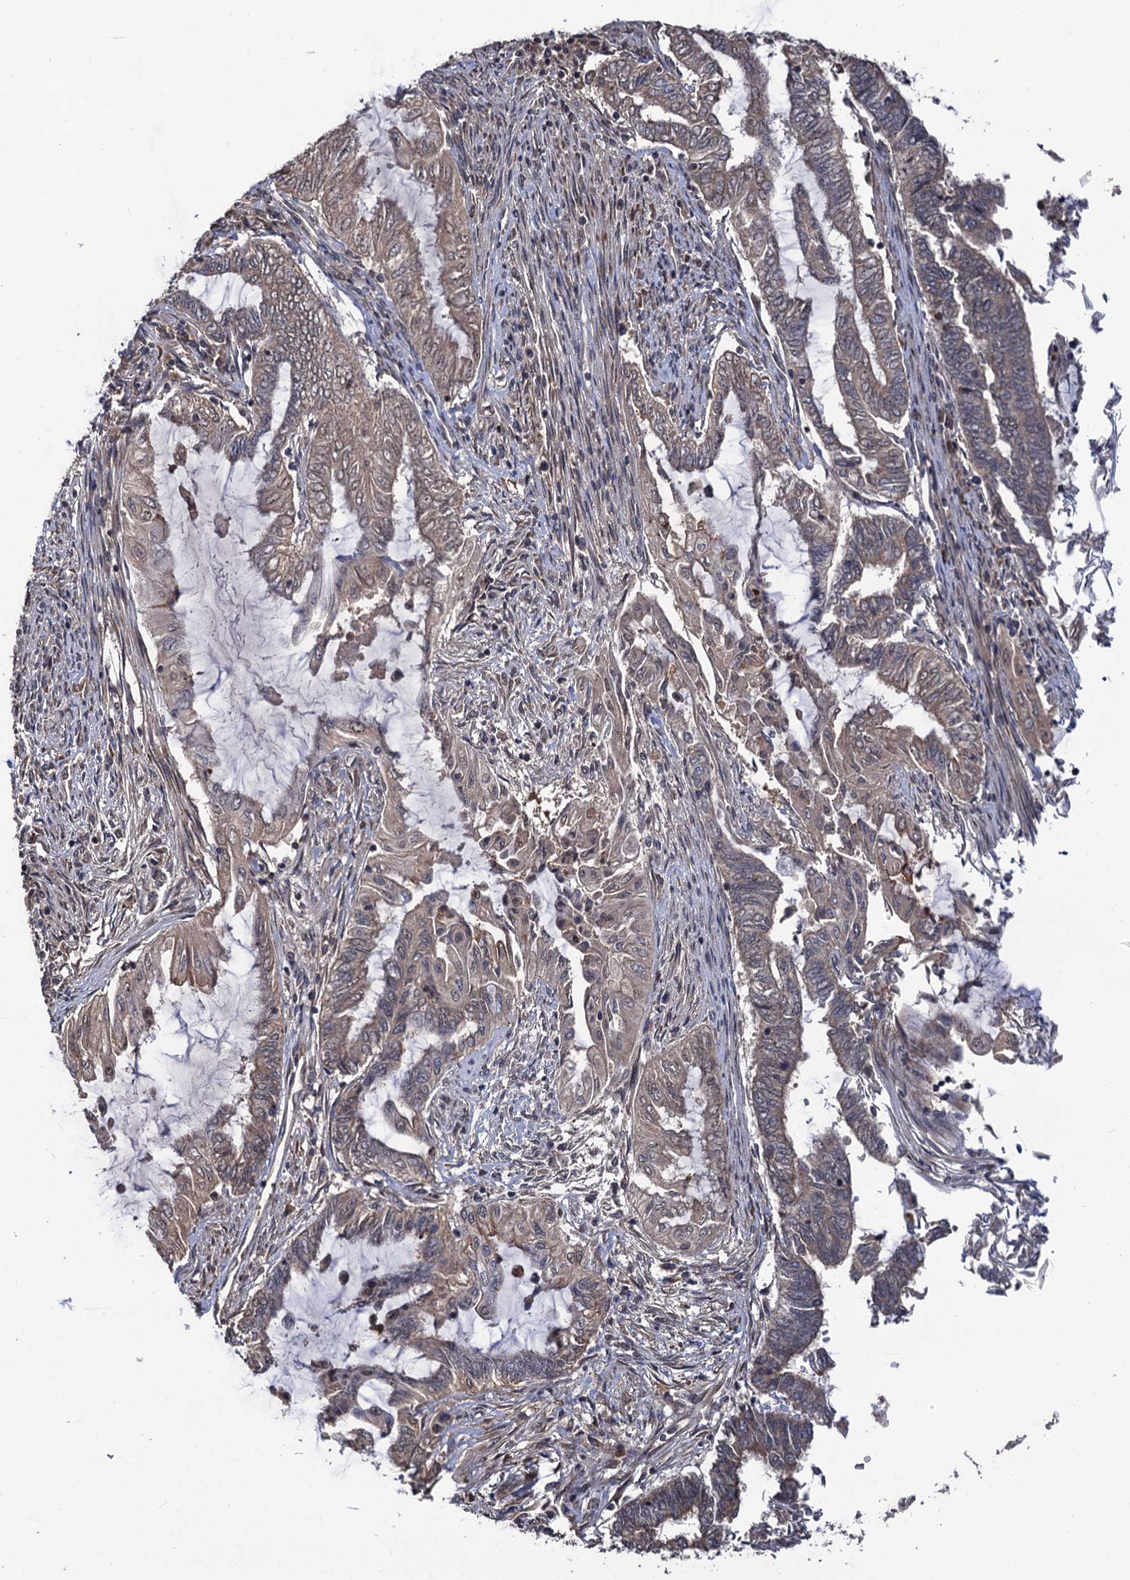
{"staining": {"intensity": "weak", "quantity": "25%-75%", "location": "cytoplasmic/membranous,nuclear"}, "tissue": "endometrial cancer", "cell_type": "Tumor cells", "image_type": "cancer", "snomed": [{"axis": "morphology", "description": "Adenocarcinoma, NOS"}, {"axis": "topography", "description": "Uterus"}, {"axis": "topography", "description": "Endometrium"}], "caption": "Tumor cells reveal low levels of weak cytoplasmic/membranous and nuclear expression in approximately 25%-75% of cells in adenocarcinoma (endometrial).", "gene": "LRRC63", "patient": {"sex": "female", "age": 70}}